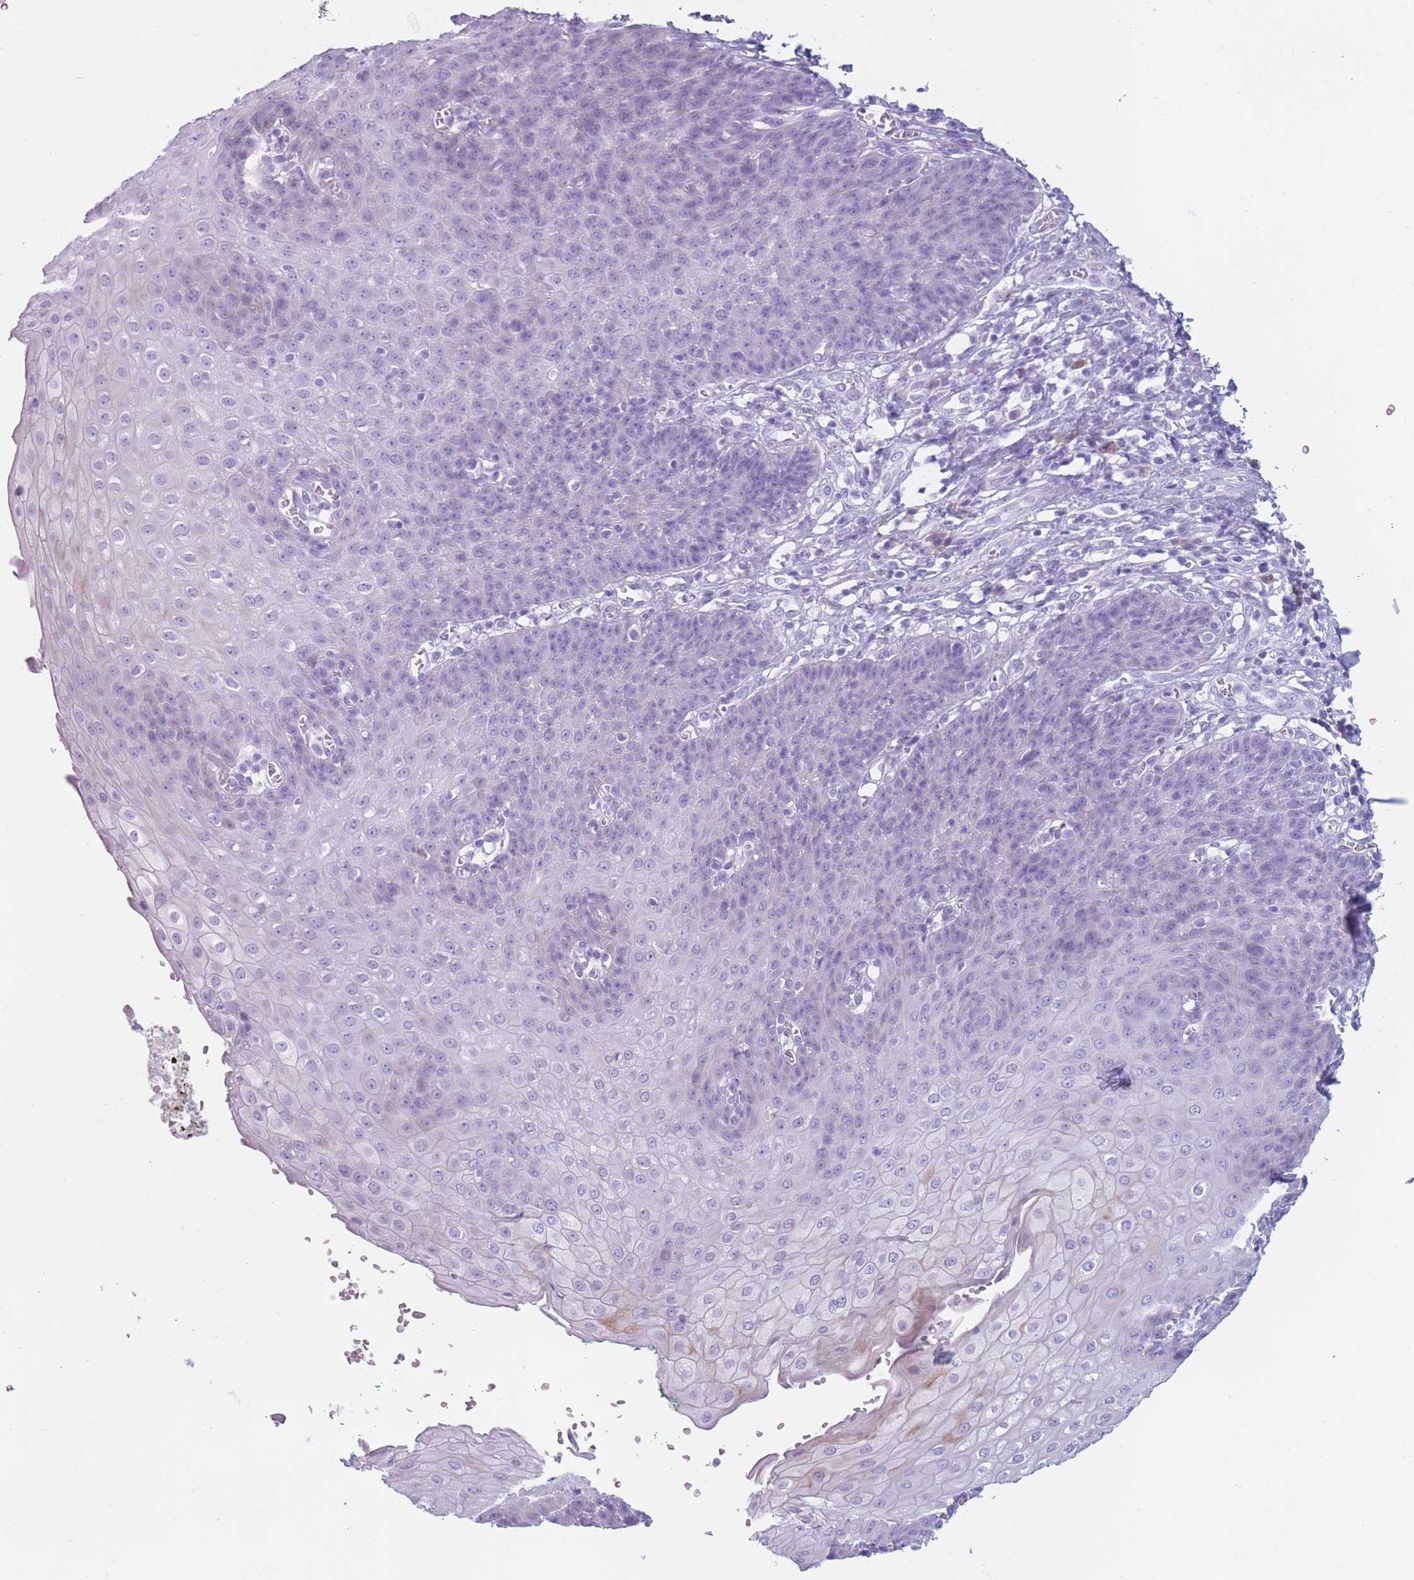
{"staining": {"intensity": "negative", "quantity": "none", "location": "none"}, "tissue": "esophagus", "cell_type": "Squamous epithelial cells", "image_type": "normal", "snomed": [{"axis": "morphology", "description": "Normal tissue, NOS"}, {"axis": "topography", "description": "Esophagus"}], "caption": "The micrograph exhibits no staining of squamous epithelial cells in normal esophagus.", "gene": "COL27A1", "patient": {"sex": "male", "age": 71}}